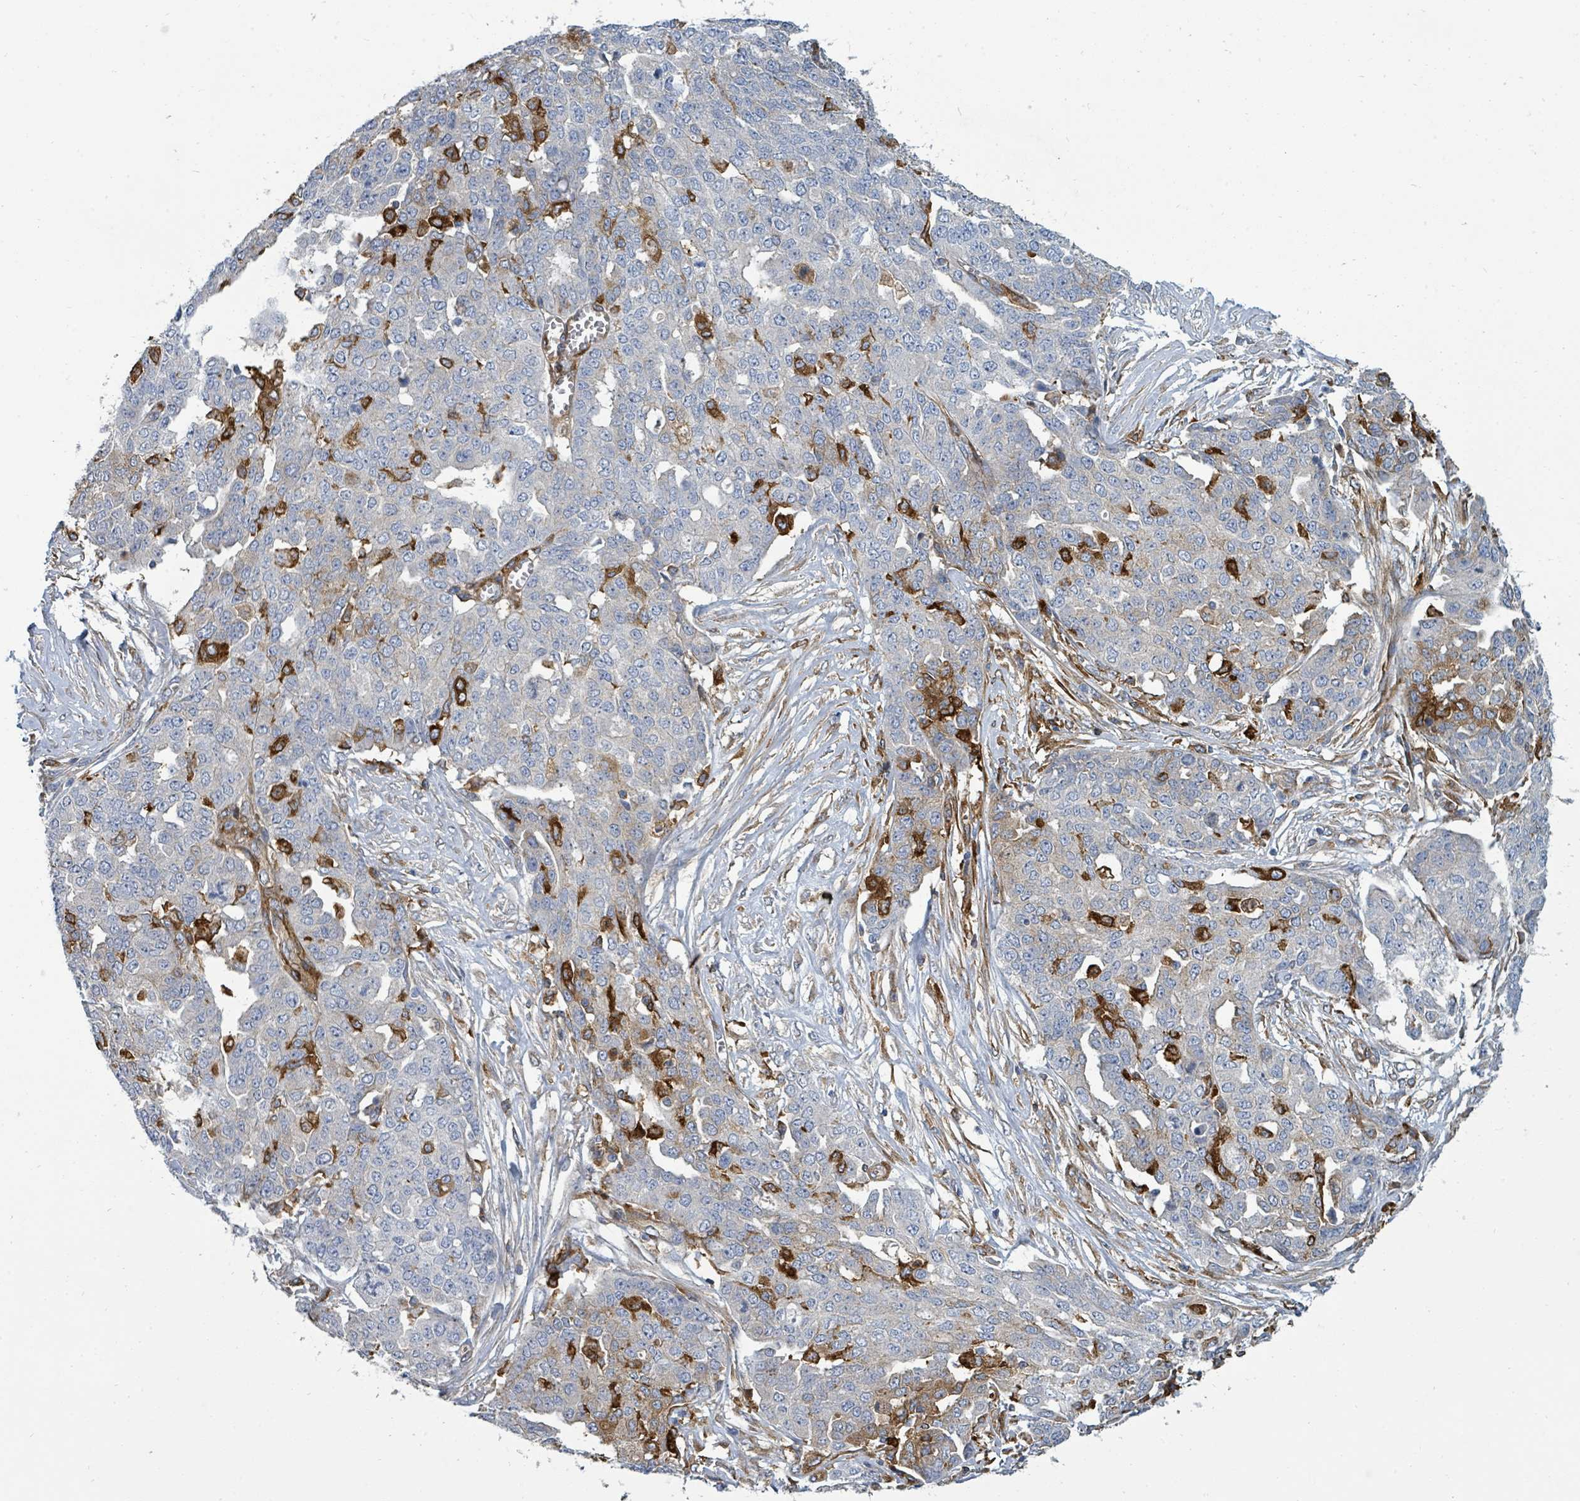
{"staining": {"intensity": "strong", "quantity": "<25%", "location": "cytoplasmic/membranous"}, "tissue": "ovarian cancer", "cell_type": "Tumor cells", "image_type": "cancer", "snomed": [{"axis": "morphology", "description": "Cystadenocarcinoma, serous, NOS"}, {"axis": "topography", "description": "Soft tissue"}, {"axis": "topography", "description": "Ovary"}], "caption": "Immunohistochemical staining of ovarian cancer (serous cystadenocarcinoma) reveals strong cytoplasmic/membranous protein positivity in approximately <25% of tumor cells.", "gene": "IFIT1", "patient": {"sex": "female", "age": 57}}